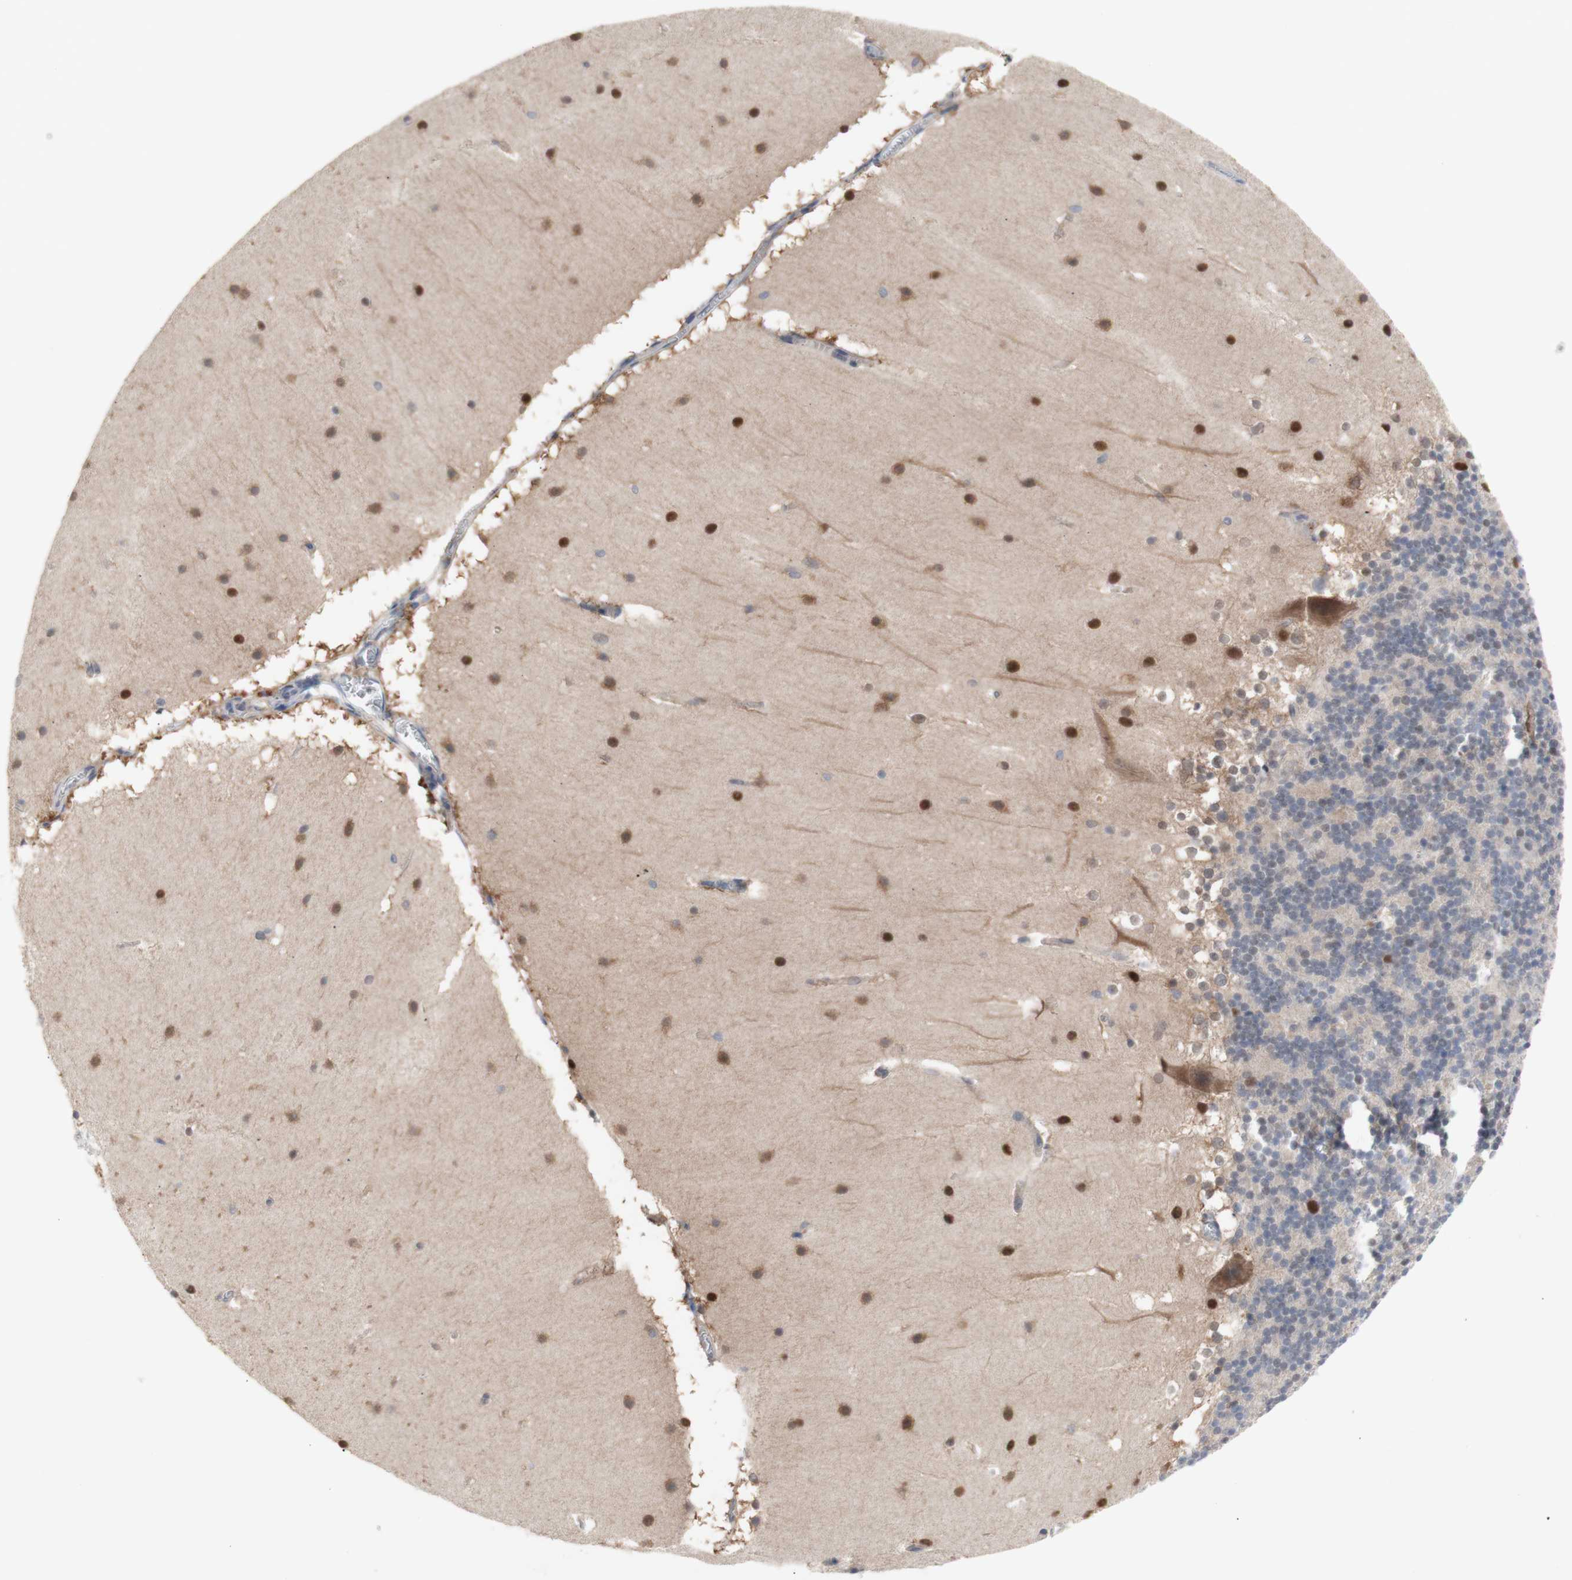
{"staining": {"intensity": "negative", "quantity": "none", "location": "none"}, "tissue": "cerebellum", "cell_type": "Cells in granular layer", "image_type": "normal", "snomed": [{"axis": "morphology", "description": "Normal tissue, NOS"}, {"axis": "topography", "description": "Cerebellum"}], "caption": "High power microscopy image of an immunohistochemistry histopathology image of unremarkable cerebellum, revealing no significant staining in cells in granular layer.", "gene": "PRMT5", "patient": {"sex": "female", "age": 19}}